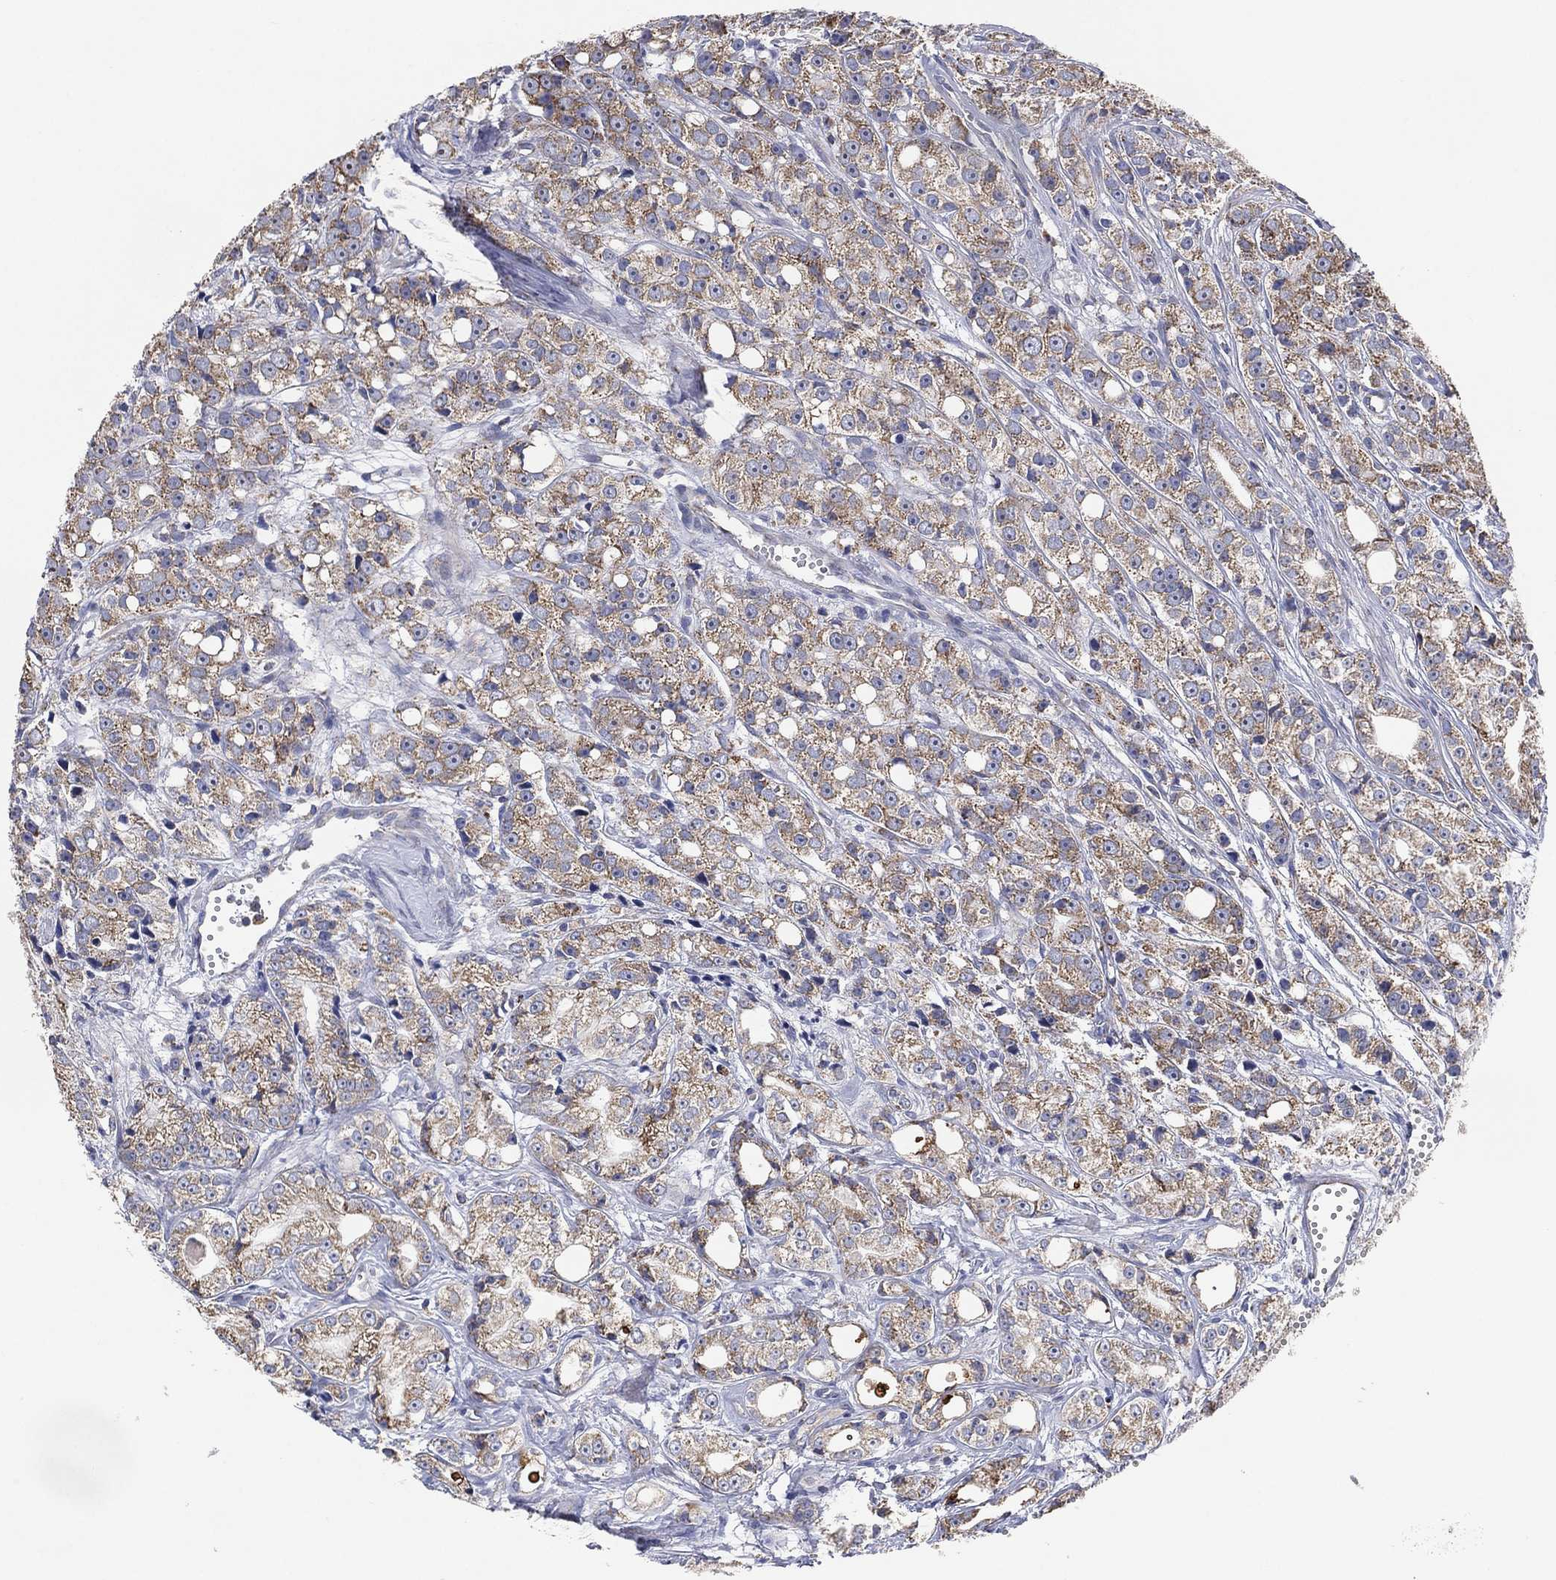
{"staining": {"intensity": "weak", "quantity": "25%-75%", "location": "cytoplasmic/membranous"}, "tissue": "prostate cancer", "cell_type": "Tumor cells", "image_type": "cancer", "snomed": [{"axis": "morphology", "description": "Adenocarcinoma, Medium grade"}, {"axis": "topography", "description": "Prostate"}], "caption": "Weak cytoplasmic/membranous protein staining is appreciated in approximately 25%-75% of tumor cells in medium-grade adenocarcinoma (prostate). (Brightfield microscopy of DAB IHC at high magnification).", "gene": "GCAT", "patient": {"sex": "male", "age": 74}}